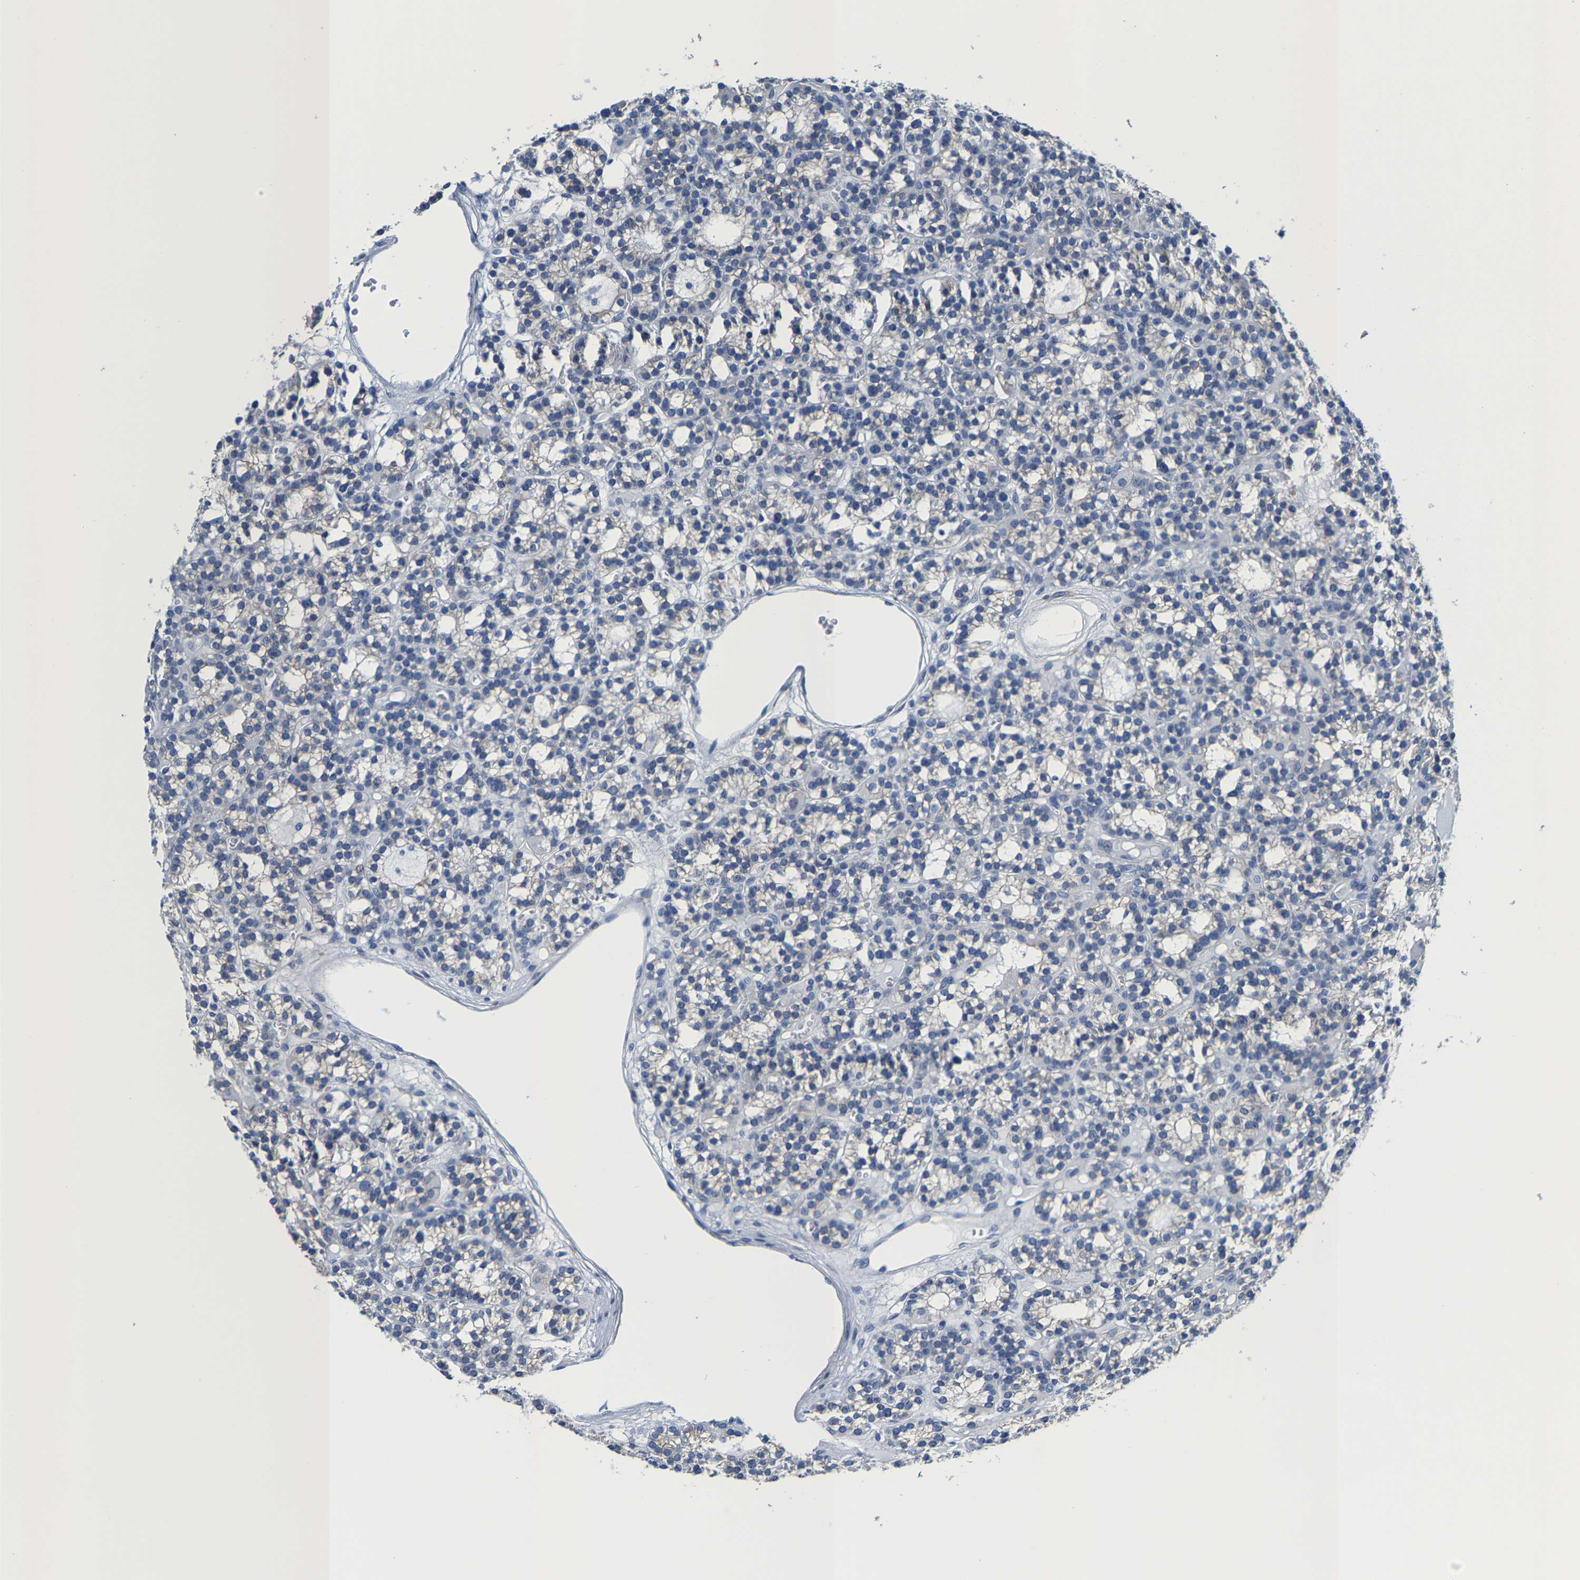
{"staining": {"intensity": "negative", "quantity": "none", "location": "none"}, "tissue": "parathyroid gland", "cell_type": "Glandular cells", "image_type": "normal", "snomed": [{"axis": "morphology", "description": "Normal tissue, NOS"}, {"axis": "morphology", "description": "Adenoma, NOS"}, {"axis": "topography", "description": "Parathyroid gland"}], "caption": "A photomicrograph of human parathyroid gland is negative for staining in glandular cells. The staining was performed using DAB to visualize the protein expression in brown, while the nuclei were stained in blue with hematoxylin (Magnification: 20x).", "gene": "DSCAM", "patient": {"sex": "female", "age": 58}}